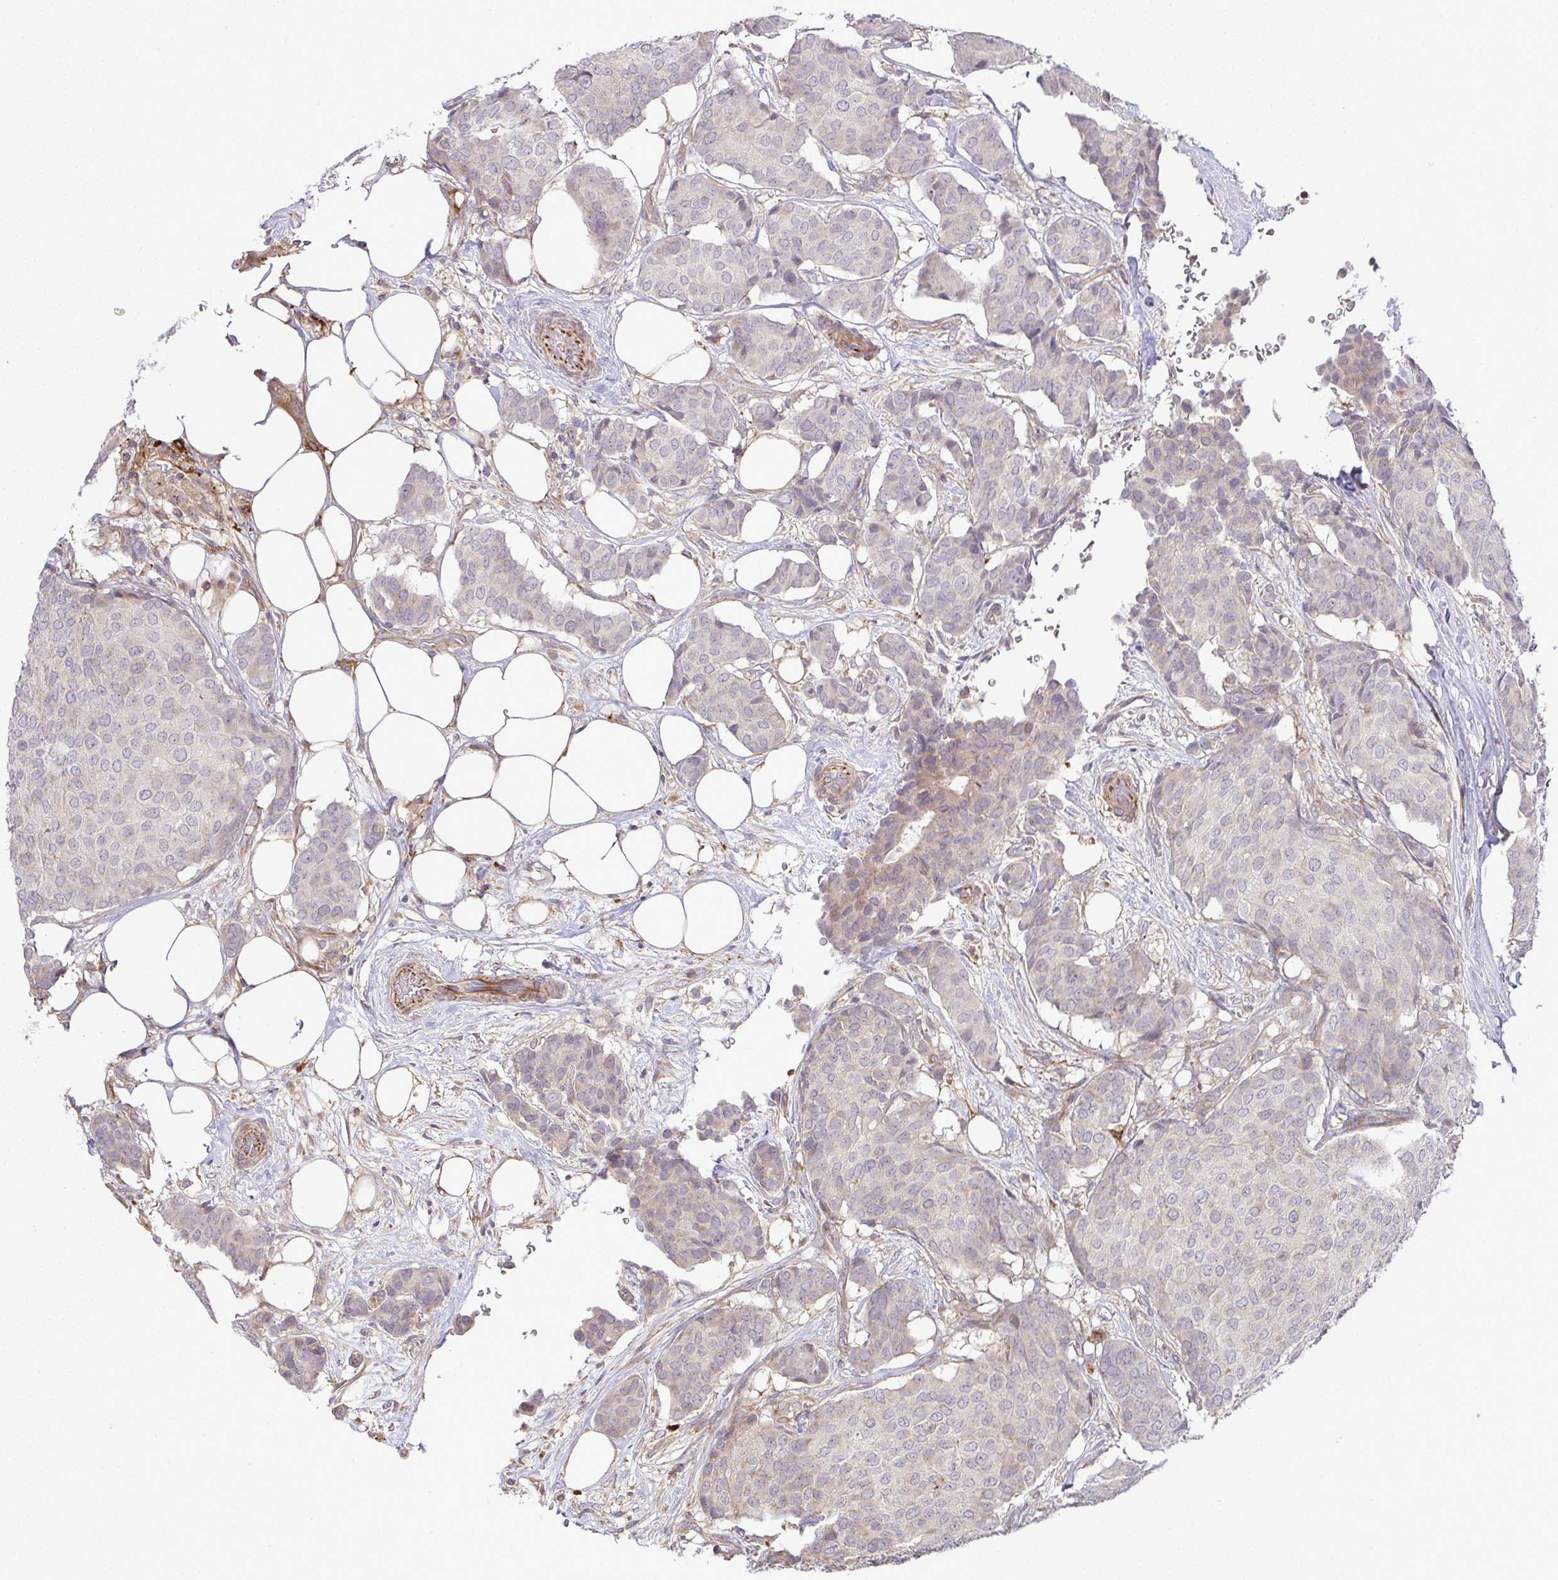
{"staining": {"intensity": "weak", "quantity": "<25%", "location": "cytoplasmic/membranous"}, "tissue": "breast cancer", "cell_type": "Tumor cells", "image_type": "cancer", "snomed": [{"axis": "morphology", "description": "Duct carcinoma"}, {"axis": "topography", "description": "Breast"}], "caption": "High magnification brightfield microscopy of breast infiltrating ductal carcinoma stained with DAB (brown) and counterstained with hematoxylin (blue): tumor cells show no significant expression. The staining was performed using DAB (3,3'-diaminobenzidine) to visualize the protein expression in brown, while the nuclei were stained in blue with hematoxylin (Magnification: 20x).", "gene": "GRID2", "patient": {"sex": "female", "age": 75}}